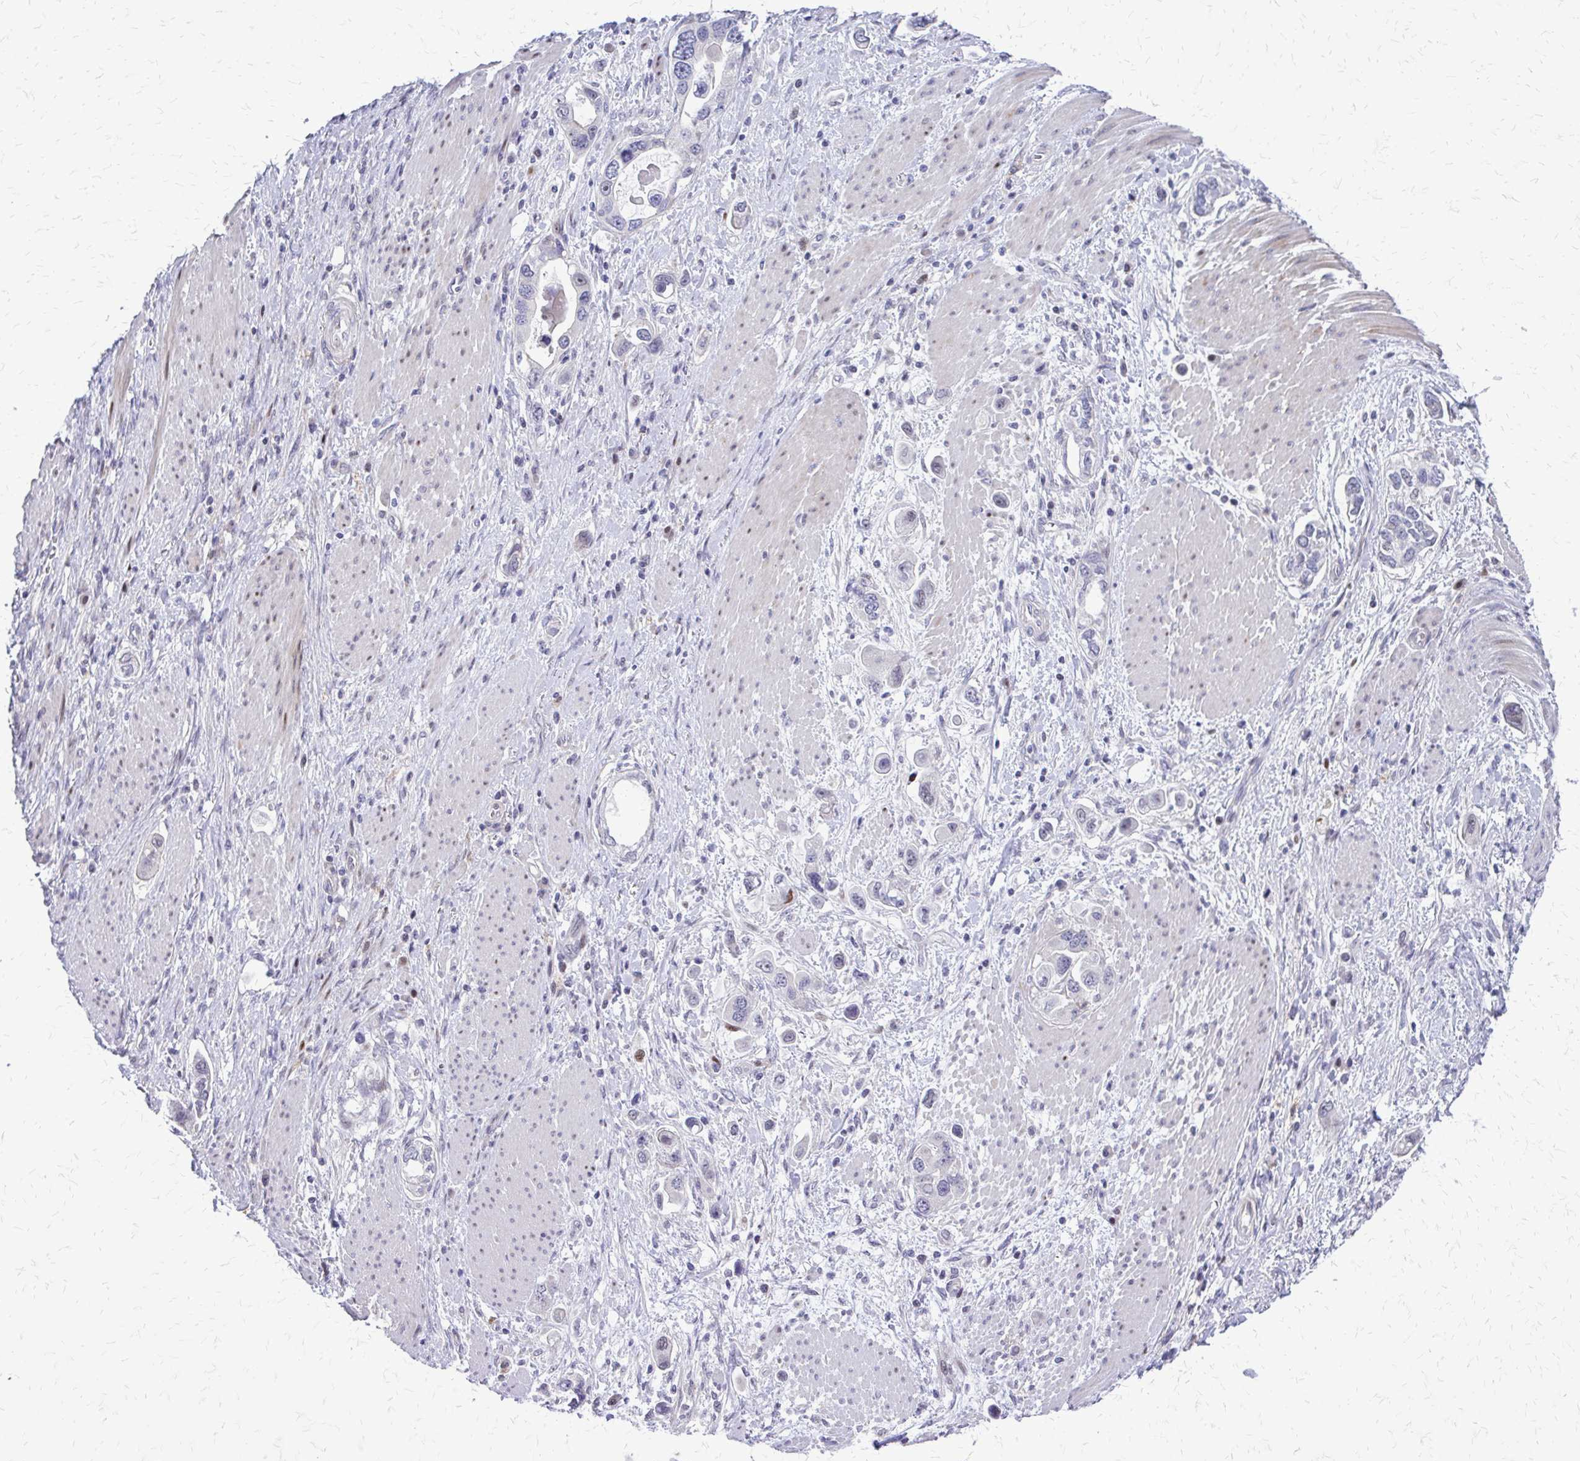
{"staining": {"intensity": "negative", "quantity": "none", "location": "none"}, "tissue": "stomach cancer", "cell_type": "Tumor cells", "image_type": "cancer", "snomed": [{"axis": "morphology", "description": "Adenocarcinoma, NOS"}, {"axis": "topography", "description": "Stomach, lower"}], "caption": "Stomach cancer (adenocarcinoma) stained for a protein using immunohistochemistry demonstrates no expression tumor cells.", "gene": "PPDPFL", "patient": {"sex": "female", "age": 93}}